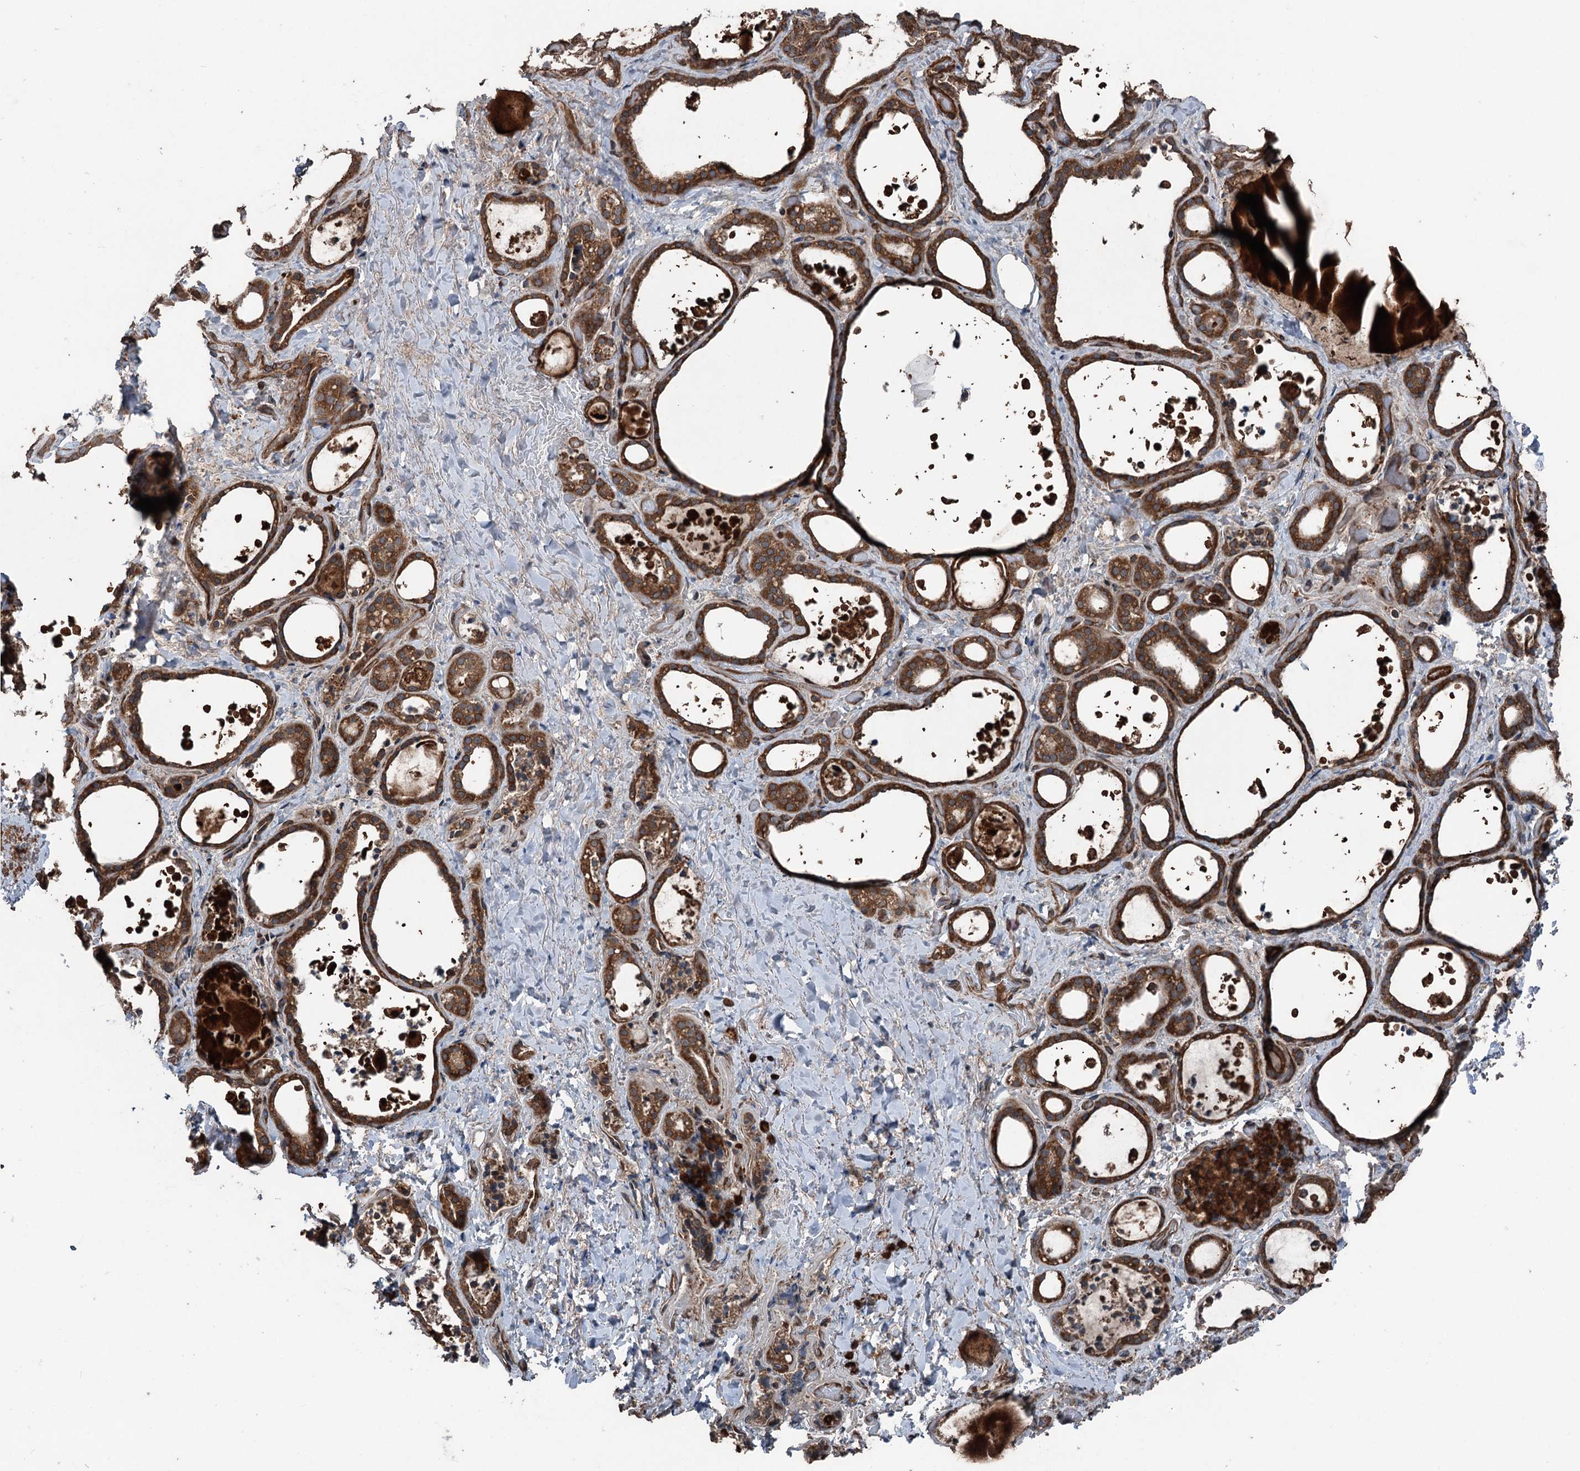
{"staining": {"intensity": "strong", "quantity": ">75%", "location": "cytoplasmic/membranous"}, "tissue": "thyroid gland", "cell_type": "Glandular cells", "image_type": "normal", "snomed": [{"axis": "morphology", "description": "Normal tissue, NOS"}, {"axis": "topography", "description": "Thyroid gland"}], "caption": "Thyroid gland stained with IHC exhibits strong cytoplasmic/membranous expression in about >75% of glandular cells.", "gene": "RNF214", "patient": {"sex": "female", "age": 44}}